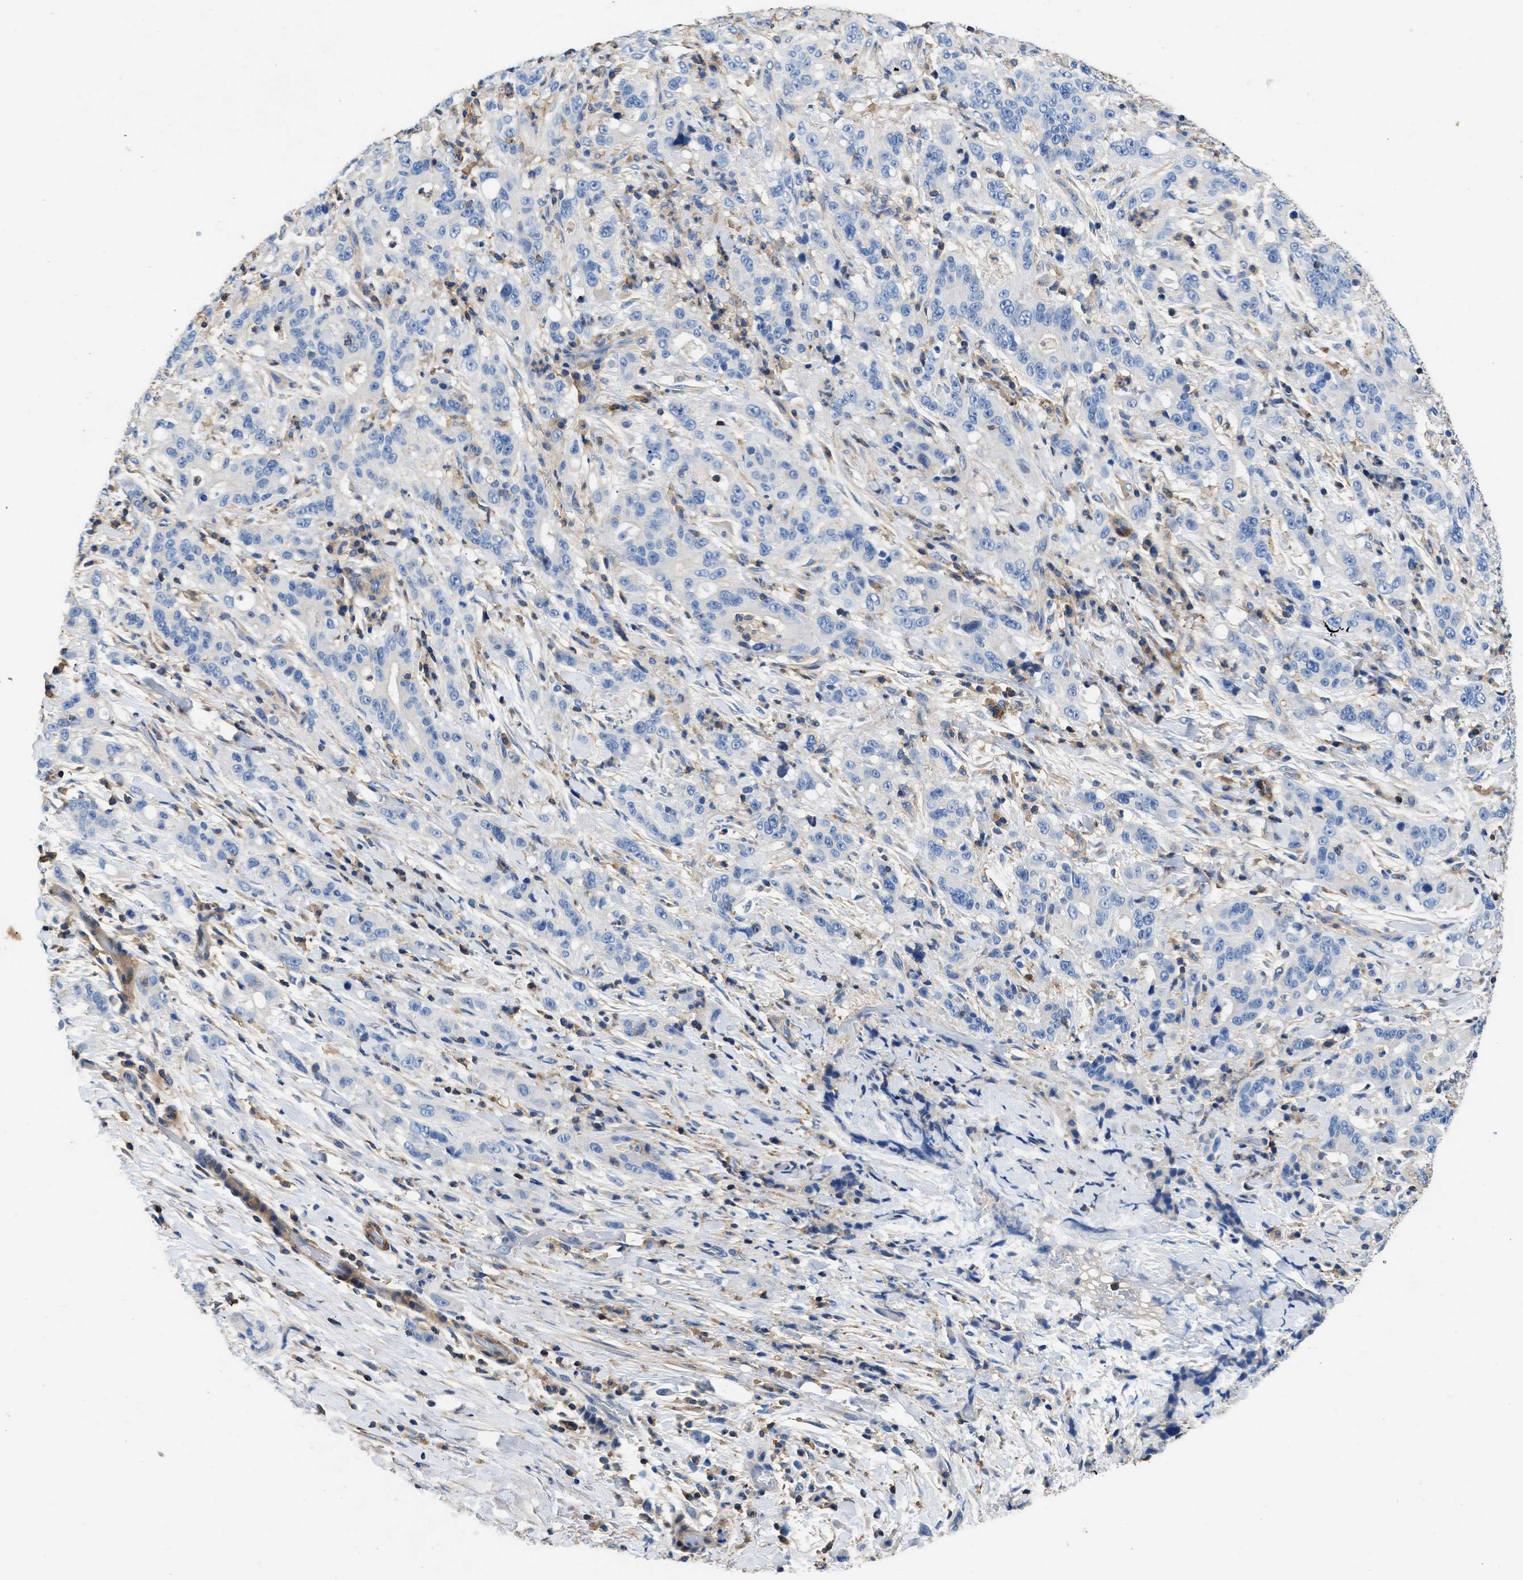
{"staining": {"intensity": "negative", "quantity": "none", "location": "none"}, "tissue": "liver cancer", "cell_type": "Tumor cells", "image_type": "cancer", "snomed": [{"axis": "morphology", "description": "Cholangiocarcinoma"}, {"axis": "topography", "description": "Liver"}], "caption": "A photomicrograph of human liver cancer (cholangiocarcinoma) is negative for staining in tumor cells.", "gene": "KCNQ4", "patient": {"sex": "female", "age": 38}}